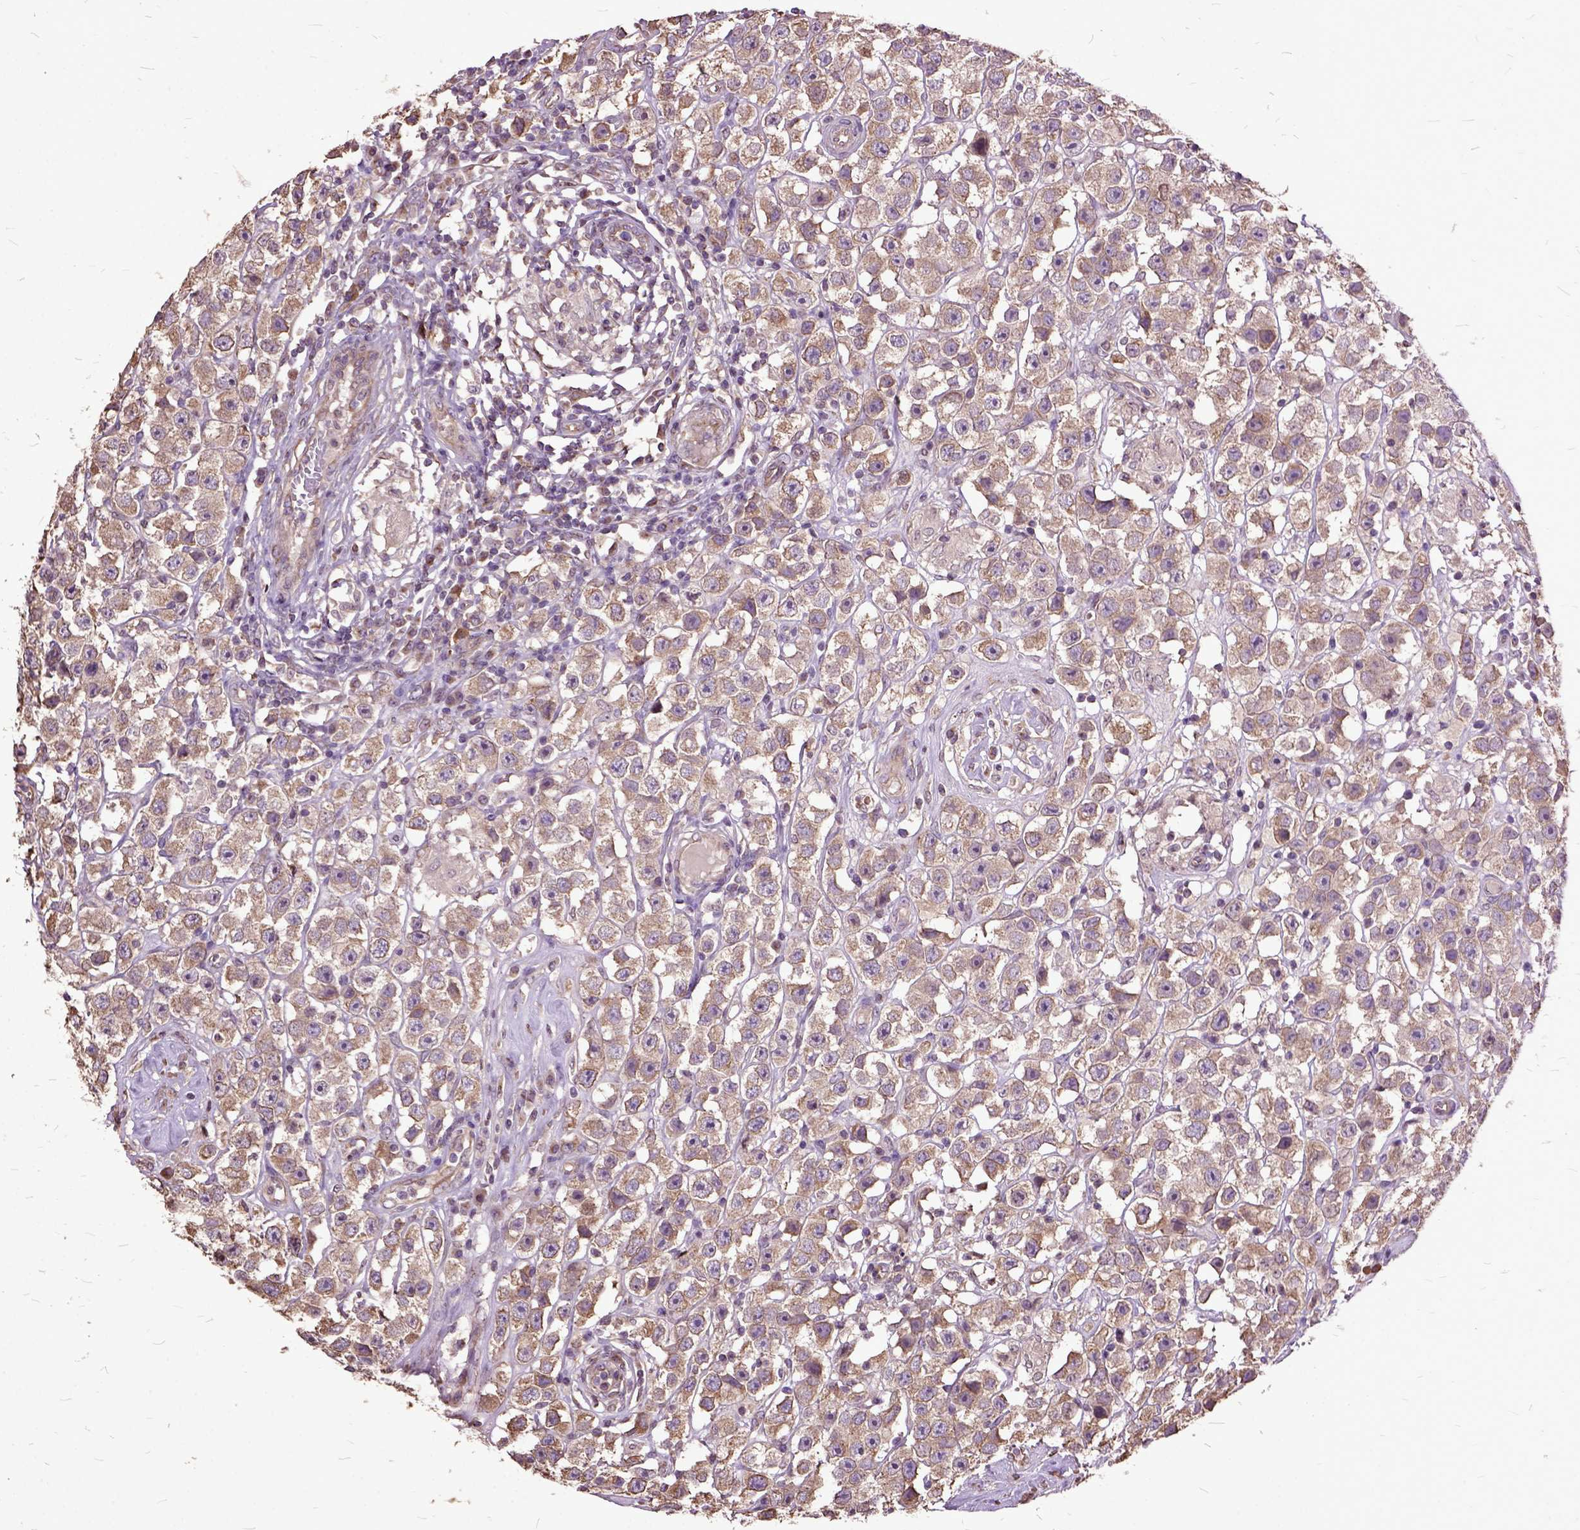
{"staining": {"intensity": "moderate", "quantity": "<25%", "location": "cytoplasmic/membranous"}, "tissue": "testis cancer", "cell_type": "Tumor cells", "image_type": "cancer", "snomed": [{"axis": "morphology", "description": "Seminoma, NOS"}, {"axis": "topography", "description": "Testis"}], "caption": "Immunohistochemical staining of testis cancer (seminoma) exhibits low levels of moderate cytoplasmic/membranous positivity in approximately <25% of tumor cells. Immunohistochemistry (ihc) stains the protein in brown and the nuclei are stained blue.", "gene": "AREG", "patient": {"sex": "male", "age": 45}}